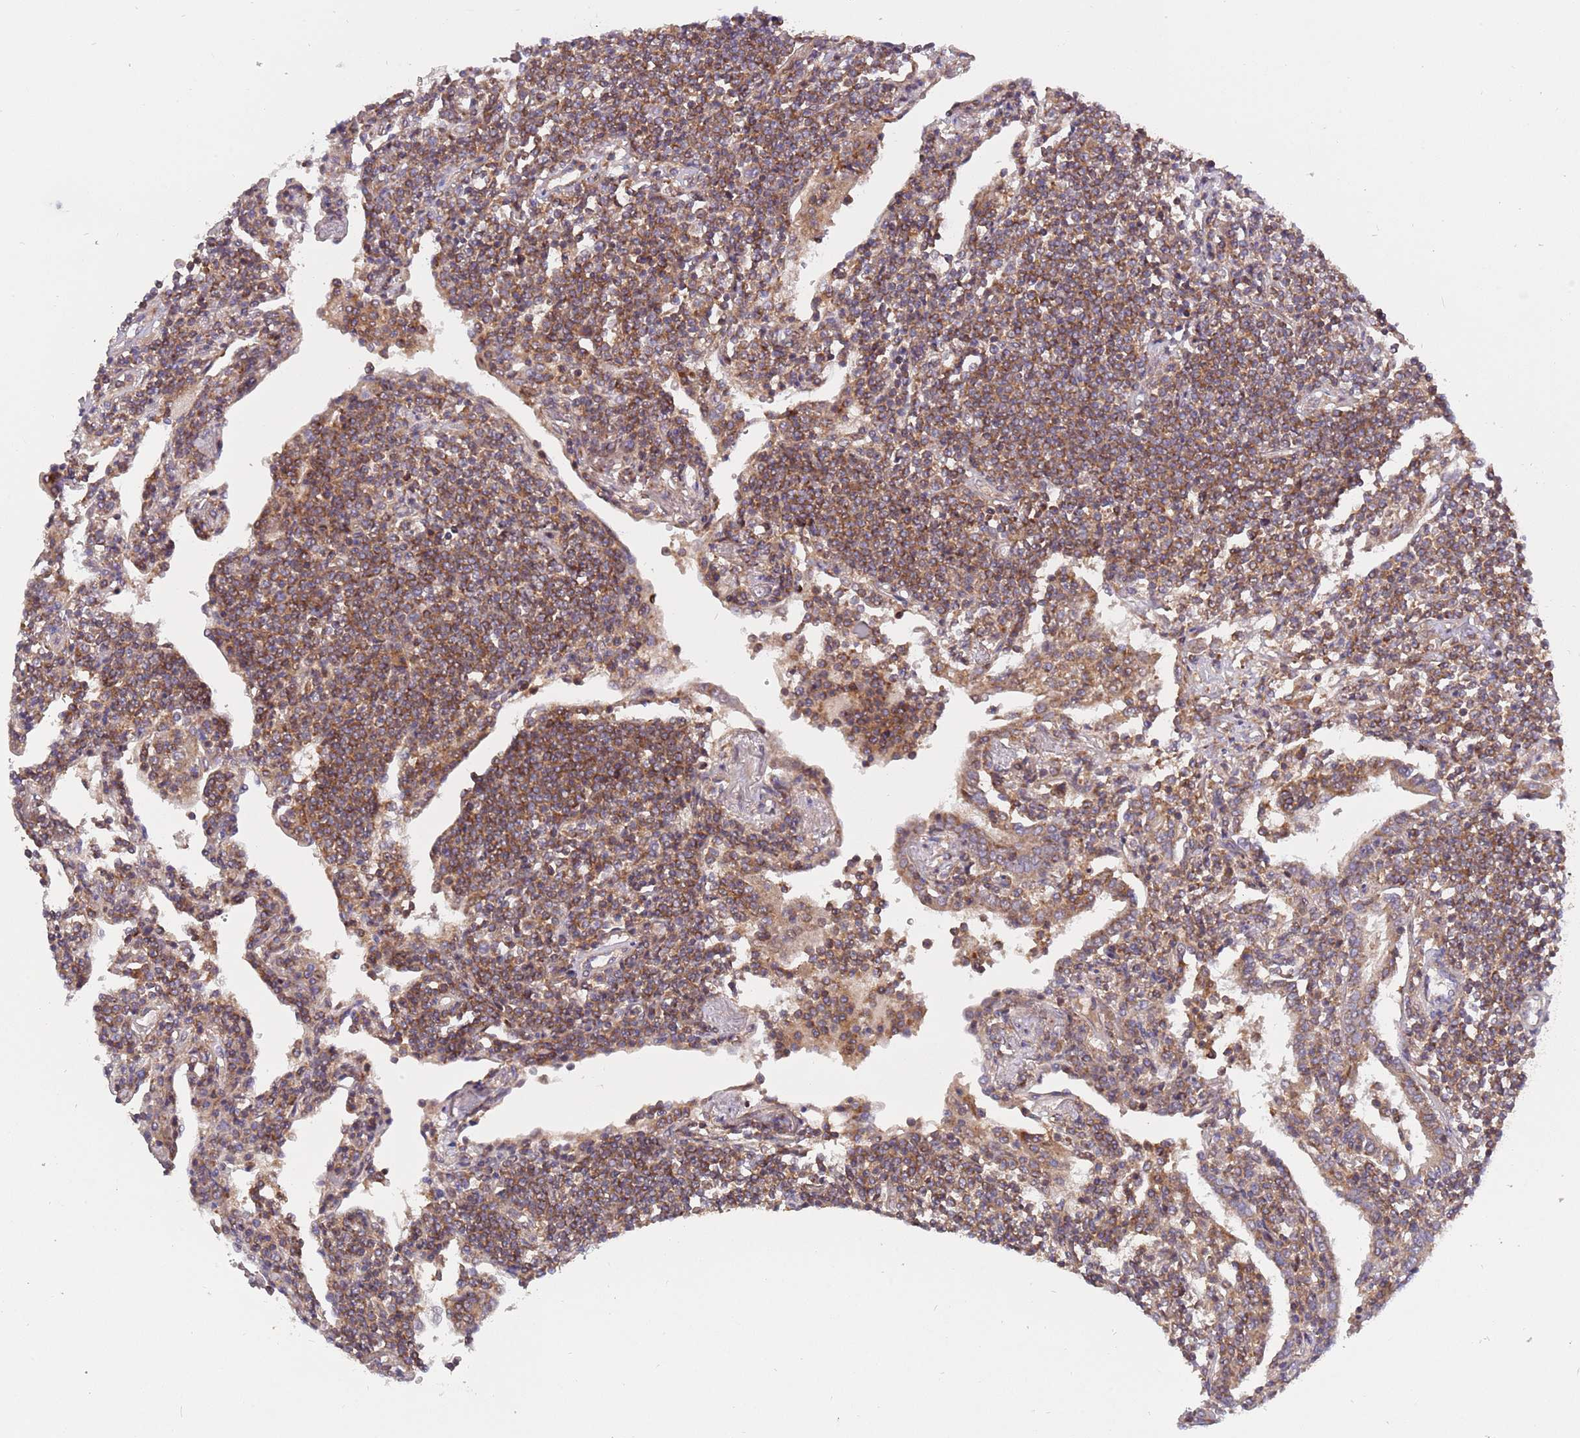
{"staining": {"intensity": "moderate", "quantity": ">75%", "location": "cytoplasmic/membranous"}, "tissue": "lymphoma", "cell_type": "Tumor cells", "image_type": "cancer", "snomed": [{"axis": "morphology", "description": "Malignant lymphoma, non-Hodgkin's type, Low grade"}, {"axis": "topography", "description": "Lung"}], "caption": "Protein staining shows moderate cytoplasmic/membranous expression in approximately >75% of tumor cells in malignant lymphoma, non-Hodgkin's type (low-grade).", "gene": "IRS4", "patient": {"sex": "female", "age": 71}}